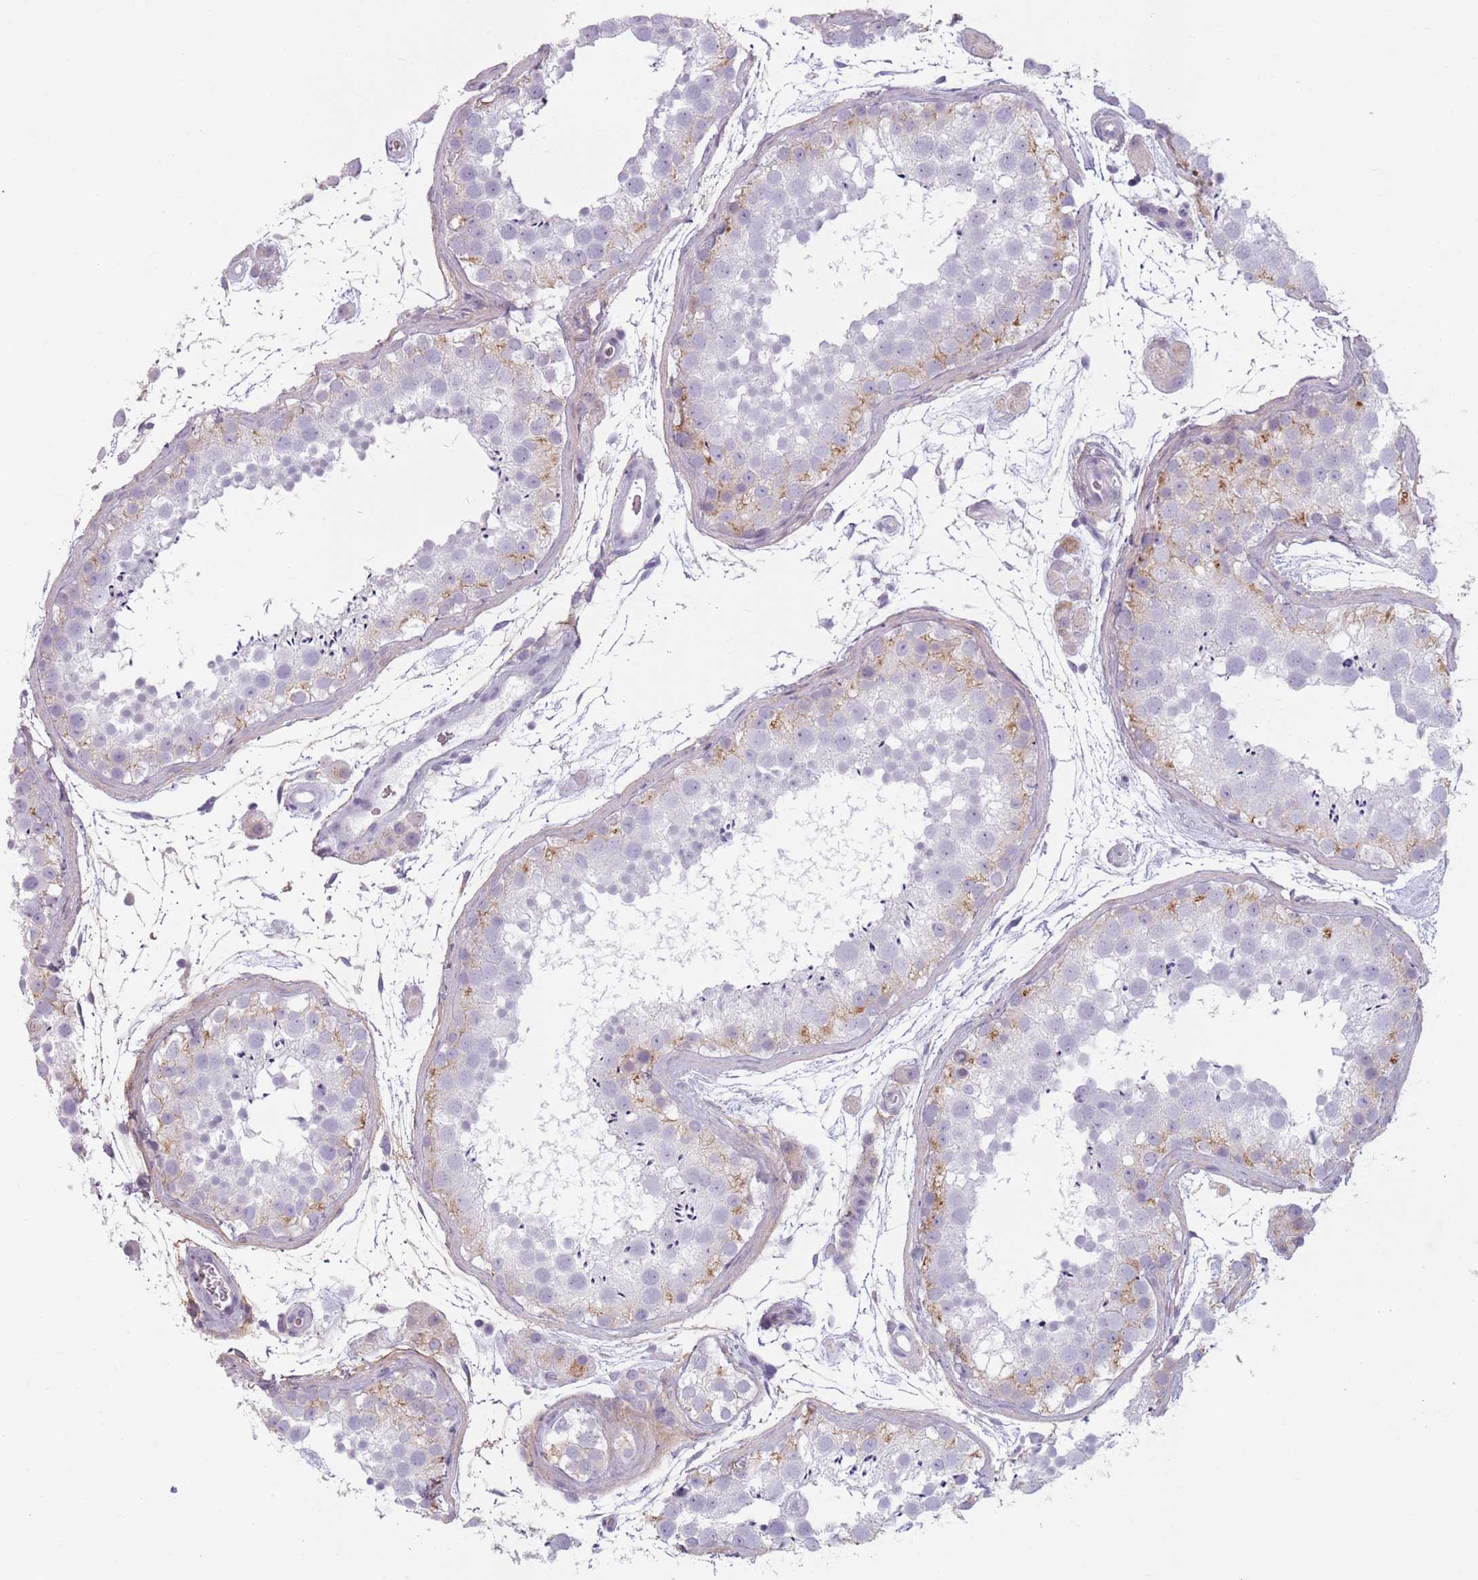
{"staining": {"intensity": "weak", "quantity": "<25%", "location": "cytoplasmic/membranous"}, "tissue": "testis", "cell_type": "Cells in seminiferous ducts", "image_type": "normal", "snomed": [{"axis": "morphology", "description": "Normal tissue, NOS"}, {"axis": "topography", "description": "Testis"}], "caption": "This is a photomicrograph of IHC staining of normal testis, which shows no positivity in cells in seminiferous ducts. (Stains: DAB (3,3'-diaminobenzidine) immunohistochemistry (IHC) with hematoxylin counter stain, Microscopy: brightfield microscopy at high magnification).", "gene": "MEGF8", "patient": {"sex": "male", "age": 41}}